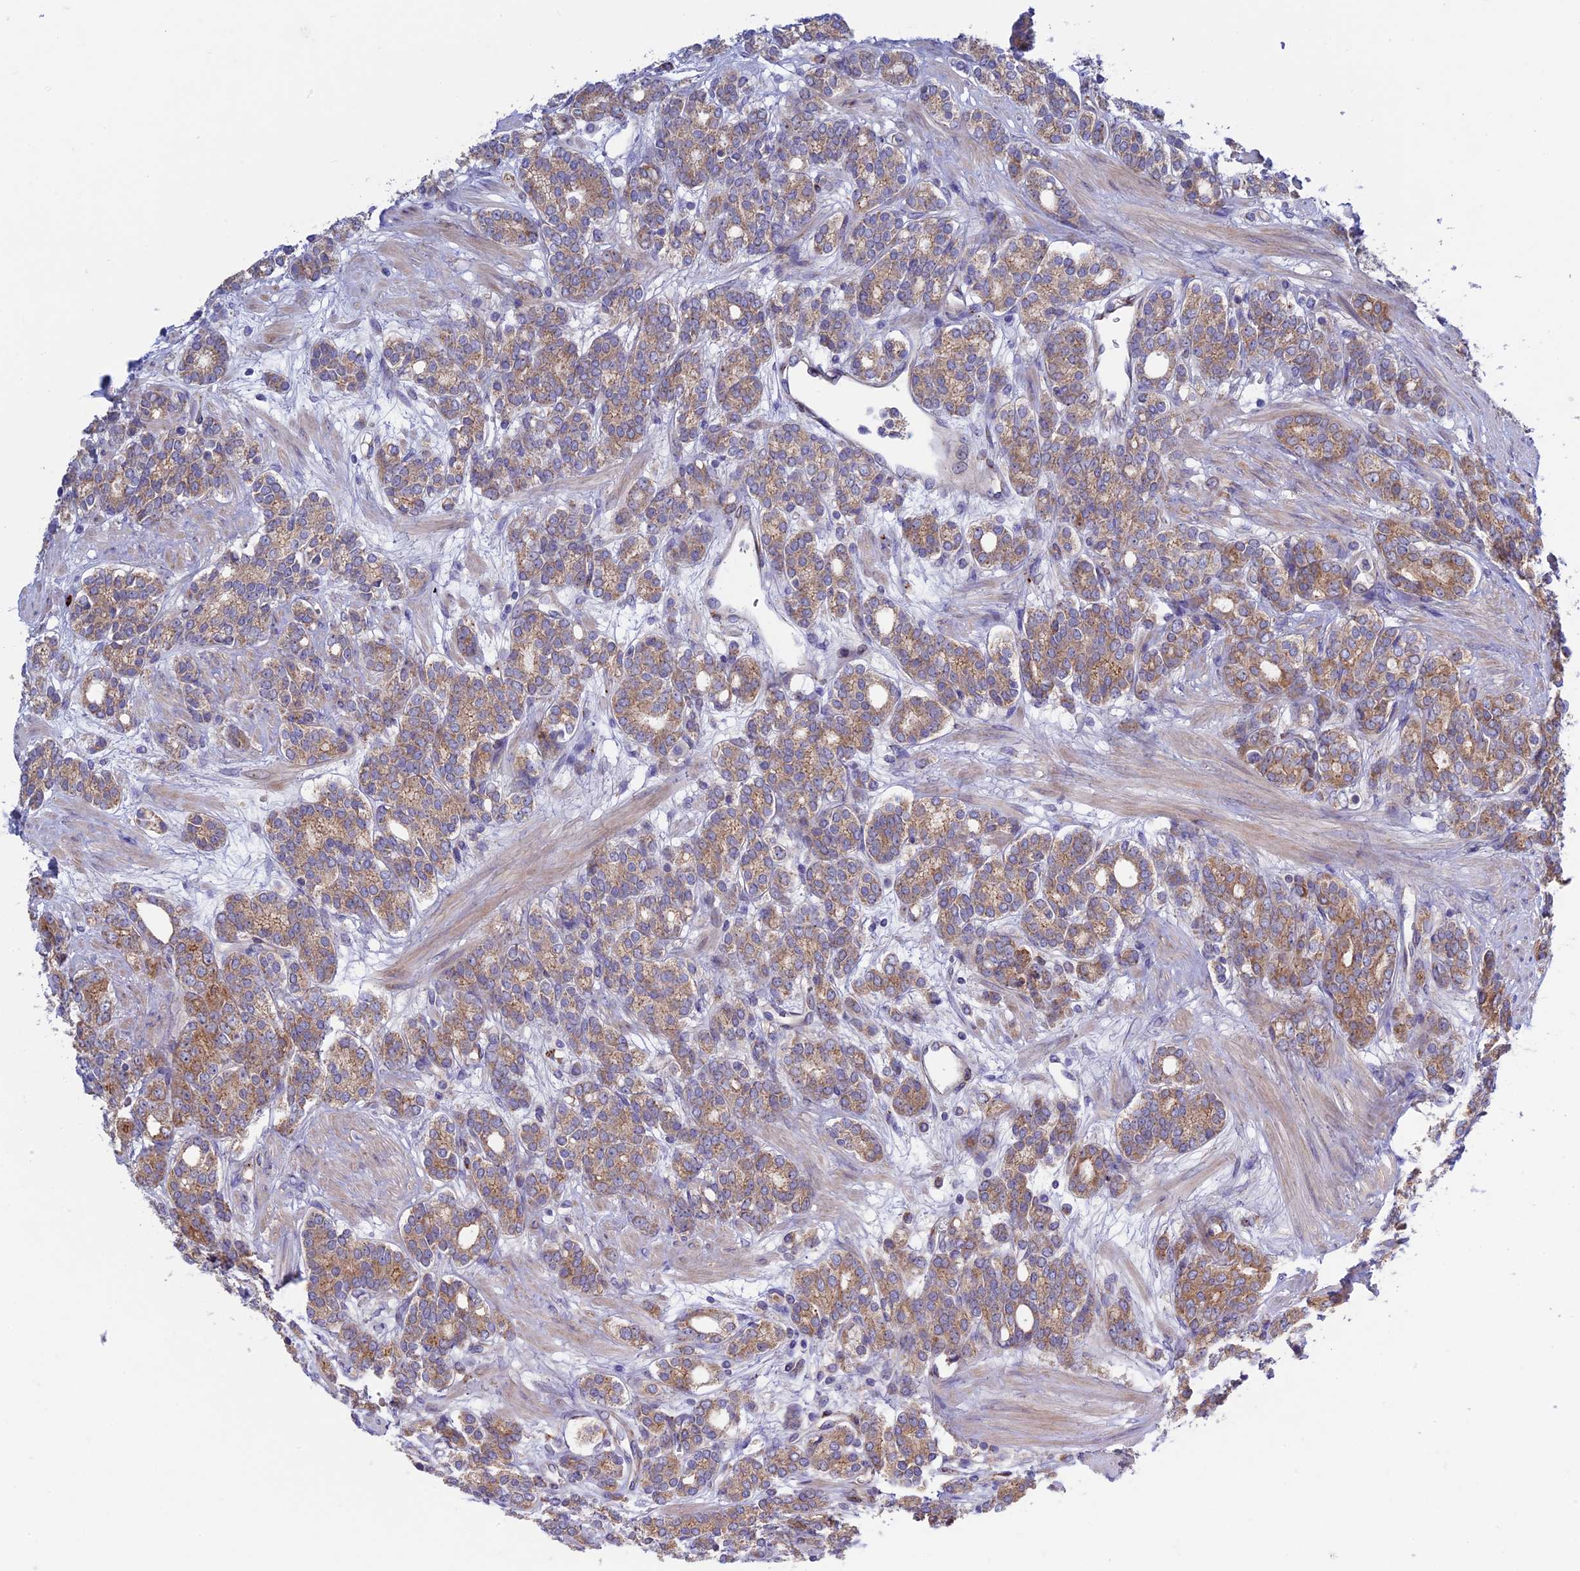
{"staining": {"intensity": "moderate", "quantity": ">75%", "location": "cytoplasmic/membranous"}, "tissue": "prostate cancer", "cell_type": "Tumor cells", "image_type": "cancer", "snomed": [{"axis": "morphology", "description": "Adenocarcinoma, High grade"}, {"axis": "topography", "description": "Prostate"}], "caption": "Prostate cancer (high-grade adenocarcinoma) stained for a protein (brown) exhibits moderate cytoplasmic/membranous positive positivity in approximately >75% of tumor cells.", "gene": "ETFDH", "patient": {"sex": "male", "age": 62}}